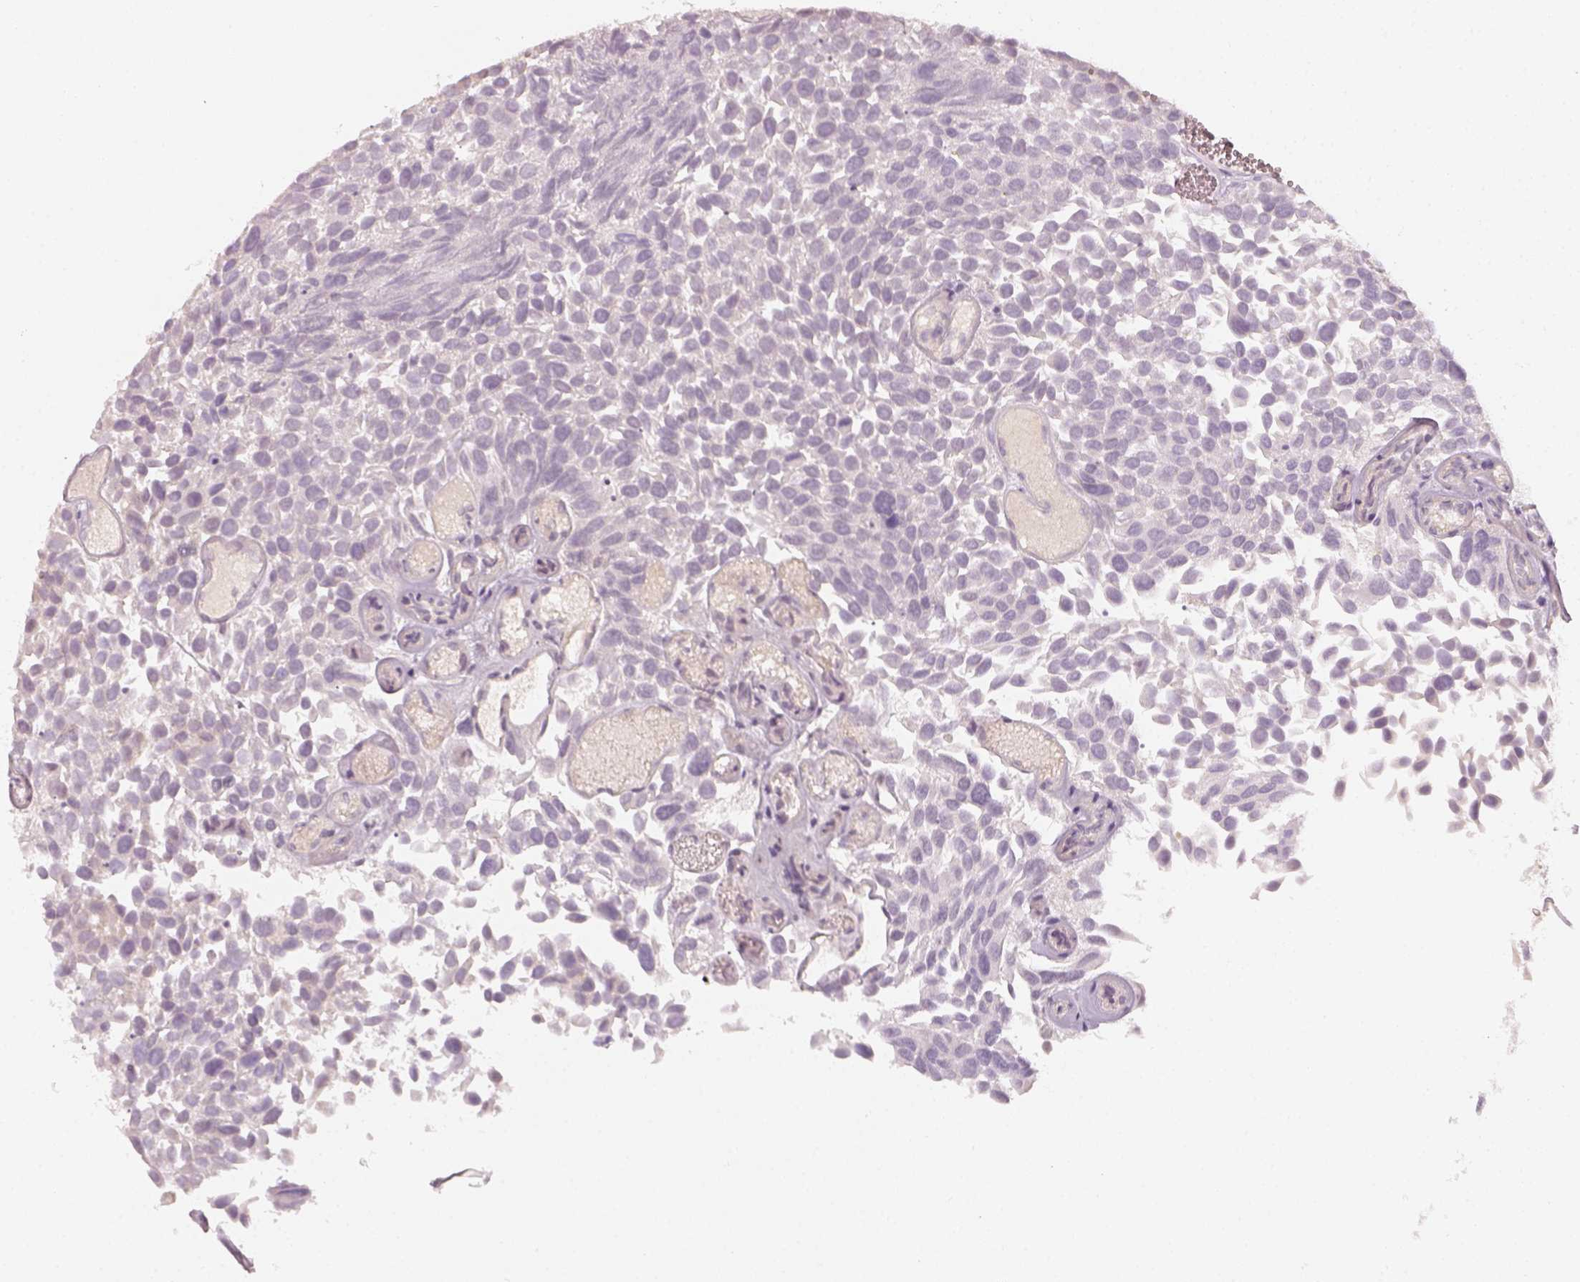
{"staining": {"intensity": "negative", "quantity": "none", "location": "none"}, "tissue": "urothelial cancer", "cell_type": "Tumor cells", "image_type": "cancer", "snomed": [{"axis": "morphology", "description": "Urothelial carcinoma, Low grade"}, {"axis": "topography", "description": "Urinary bladder"}], "caption": "A high-resolution photomicrograph shows immunohistochemistry (IHC) staining of low-grade urothelial carcinoma, which displays no significant staining in tumor cells.", "gene": "EAF2", "patient": {"sex": "female", "age": 69}}